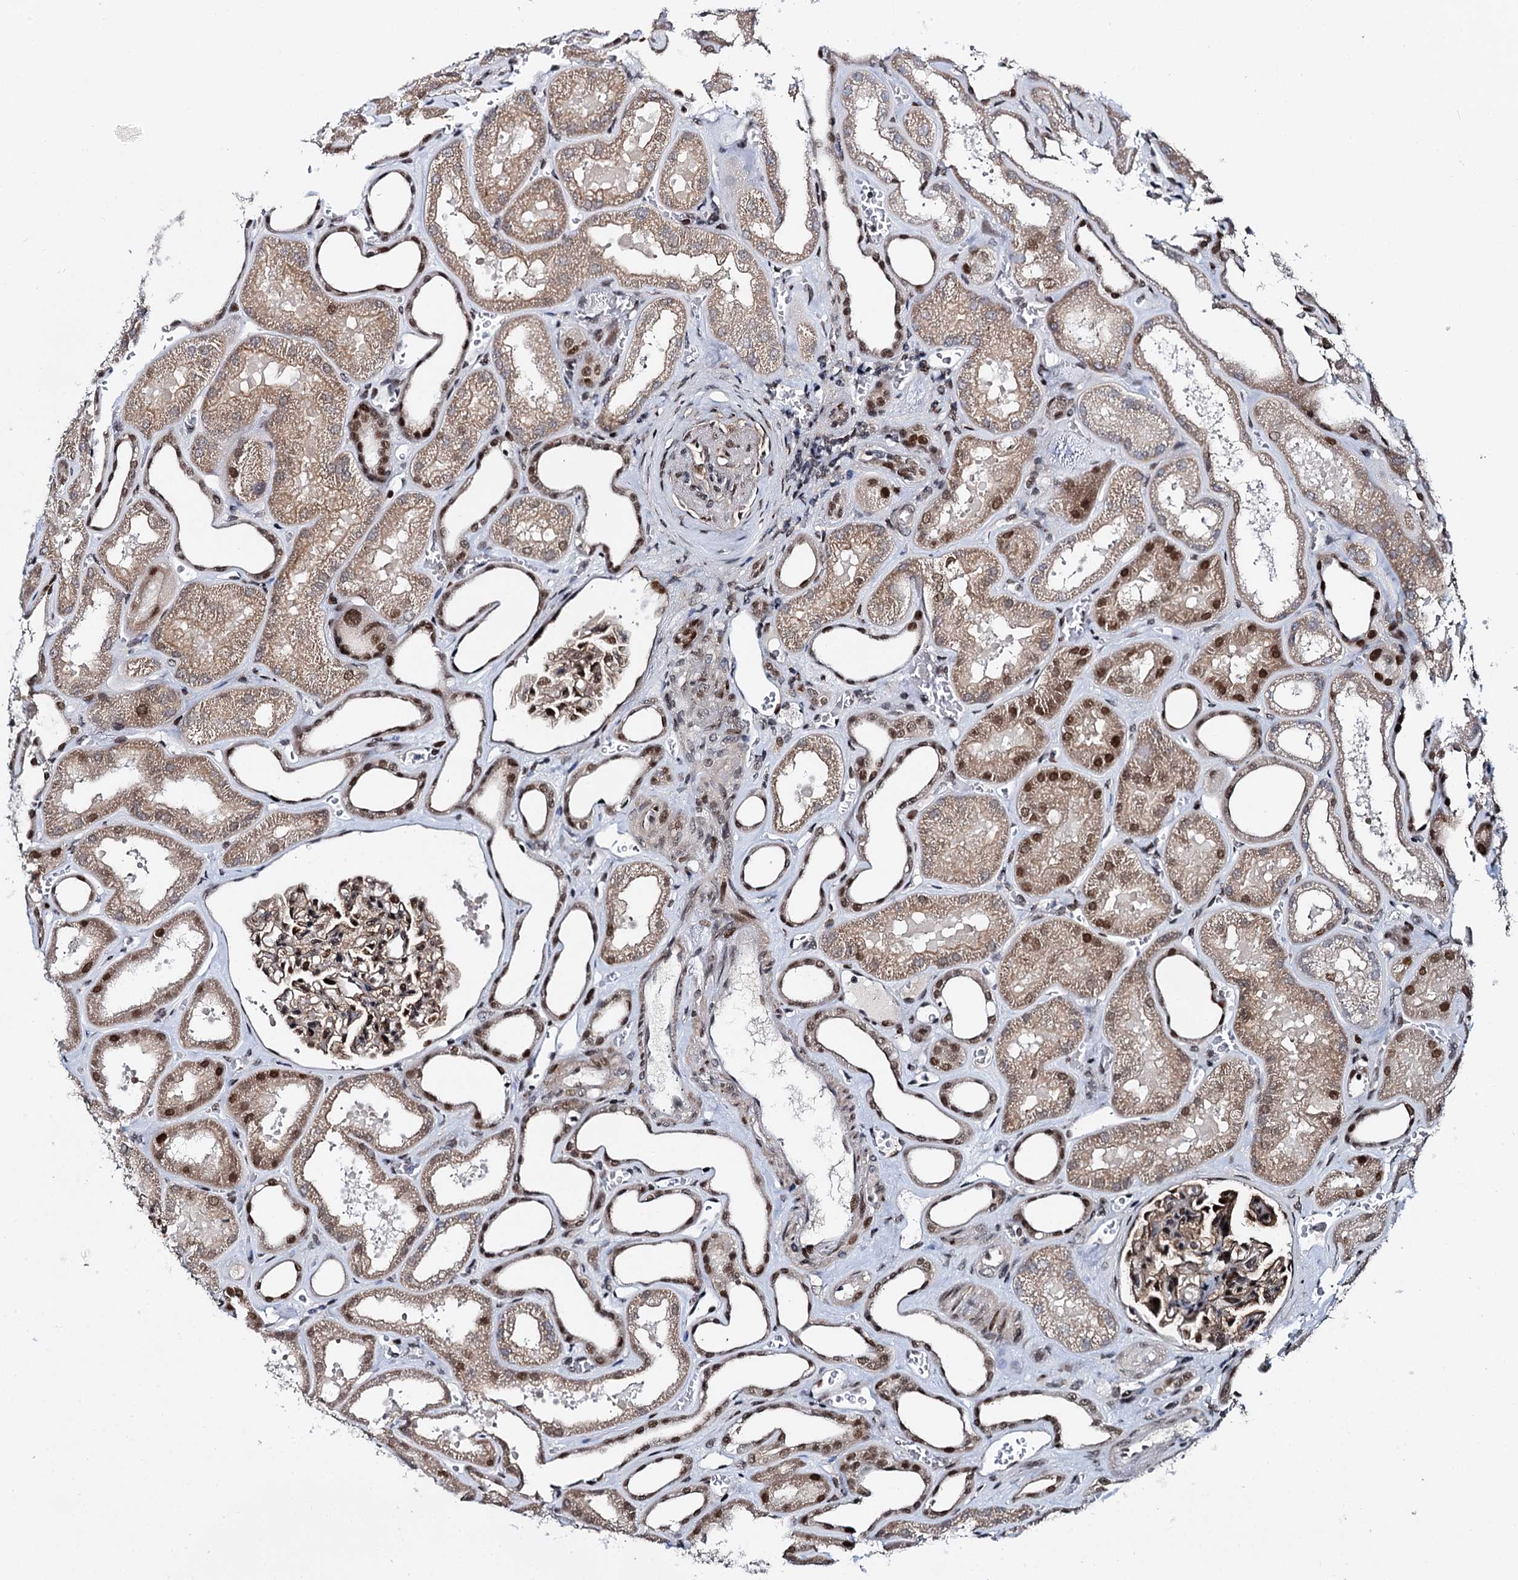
{"staining": {"intensity": "moderate", "quantity": "25%-75%", "location": "nuclear"}, "tissue": "kidney", "cell_type": "Cells in glomeruli", "image_type": "normal", "snomed": [{"axis": "morphology", "description": "Normal tissue, NOS"}, {"axis": "morphology", "description": "Adenocarcinoma, NOS"}, {"axis": "topography", "description": "Kidney"}], "caption": "Kidney stained with immunohistochemistry (IHC) reveals moderate nuclear staining in about 25%-75% of cells in glomeruli.", "gene": "RUFY2", "patient": {"sex": "female", "age": 68}}